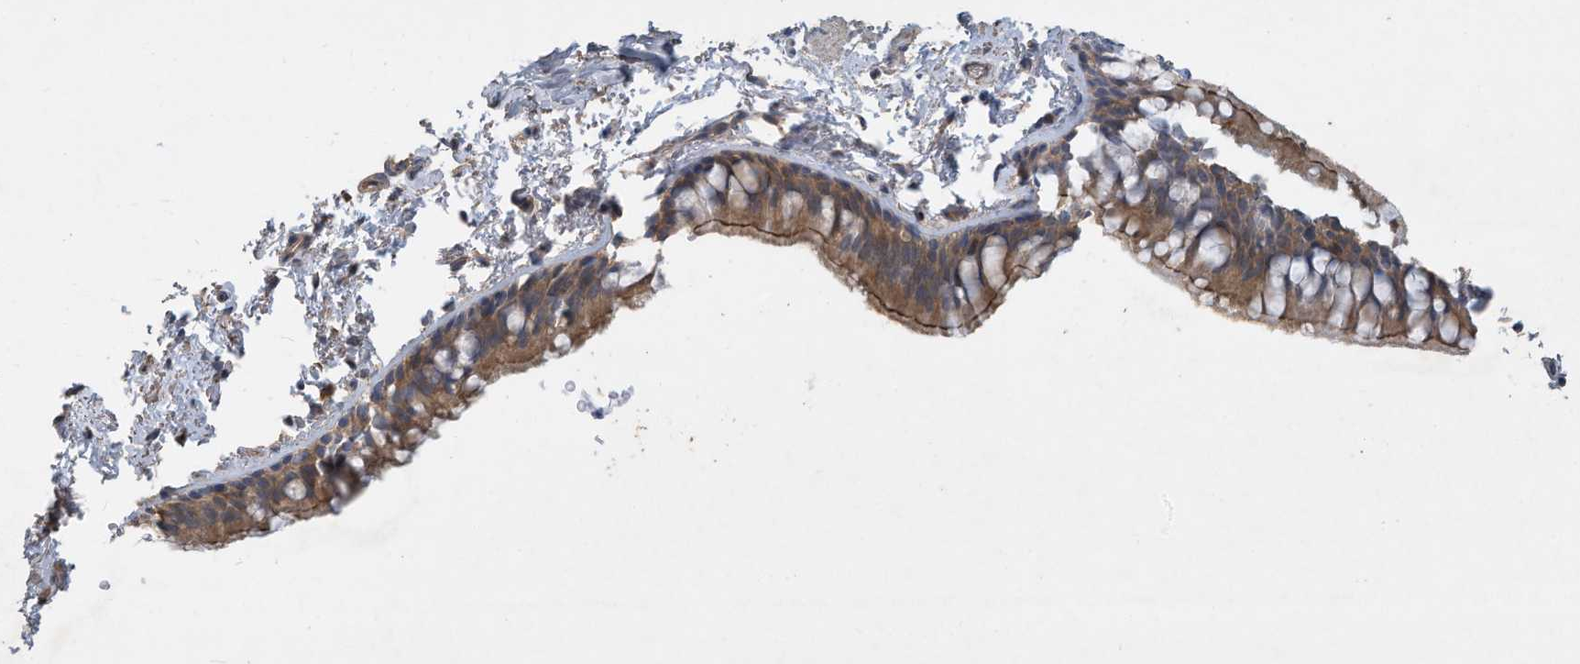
{"staining": {"intensity": "moderate", "quantity": ">75%", "location": "cytoplasmic/membranous"}, "tissue": "bronchus", "cell_type": "Respiratory epithelial cells", "image_type": "normal", "snomed": [{"axis": "morphology", "description": "Normal tissue, NOS"}, {"axis": "topography", "description": "Cartilage tissue"}, {"axis": "topography", "description": "Bronchus"}], "caption": "Immunohistochemical staining of benign bronchus demonstrates moderate cytoplasmic/membranous protein expression in approximately >75% of respiratory epithelial cells. (DAB IHC, brown staining for protein, blue staining for nuclei).", "gene": "CAPN13", "patient": {"sex": "female", "age": 73}}